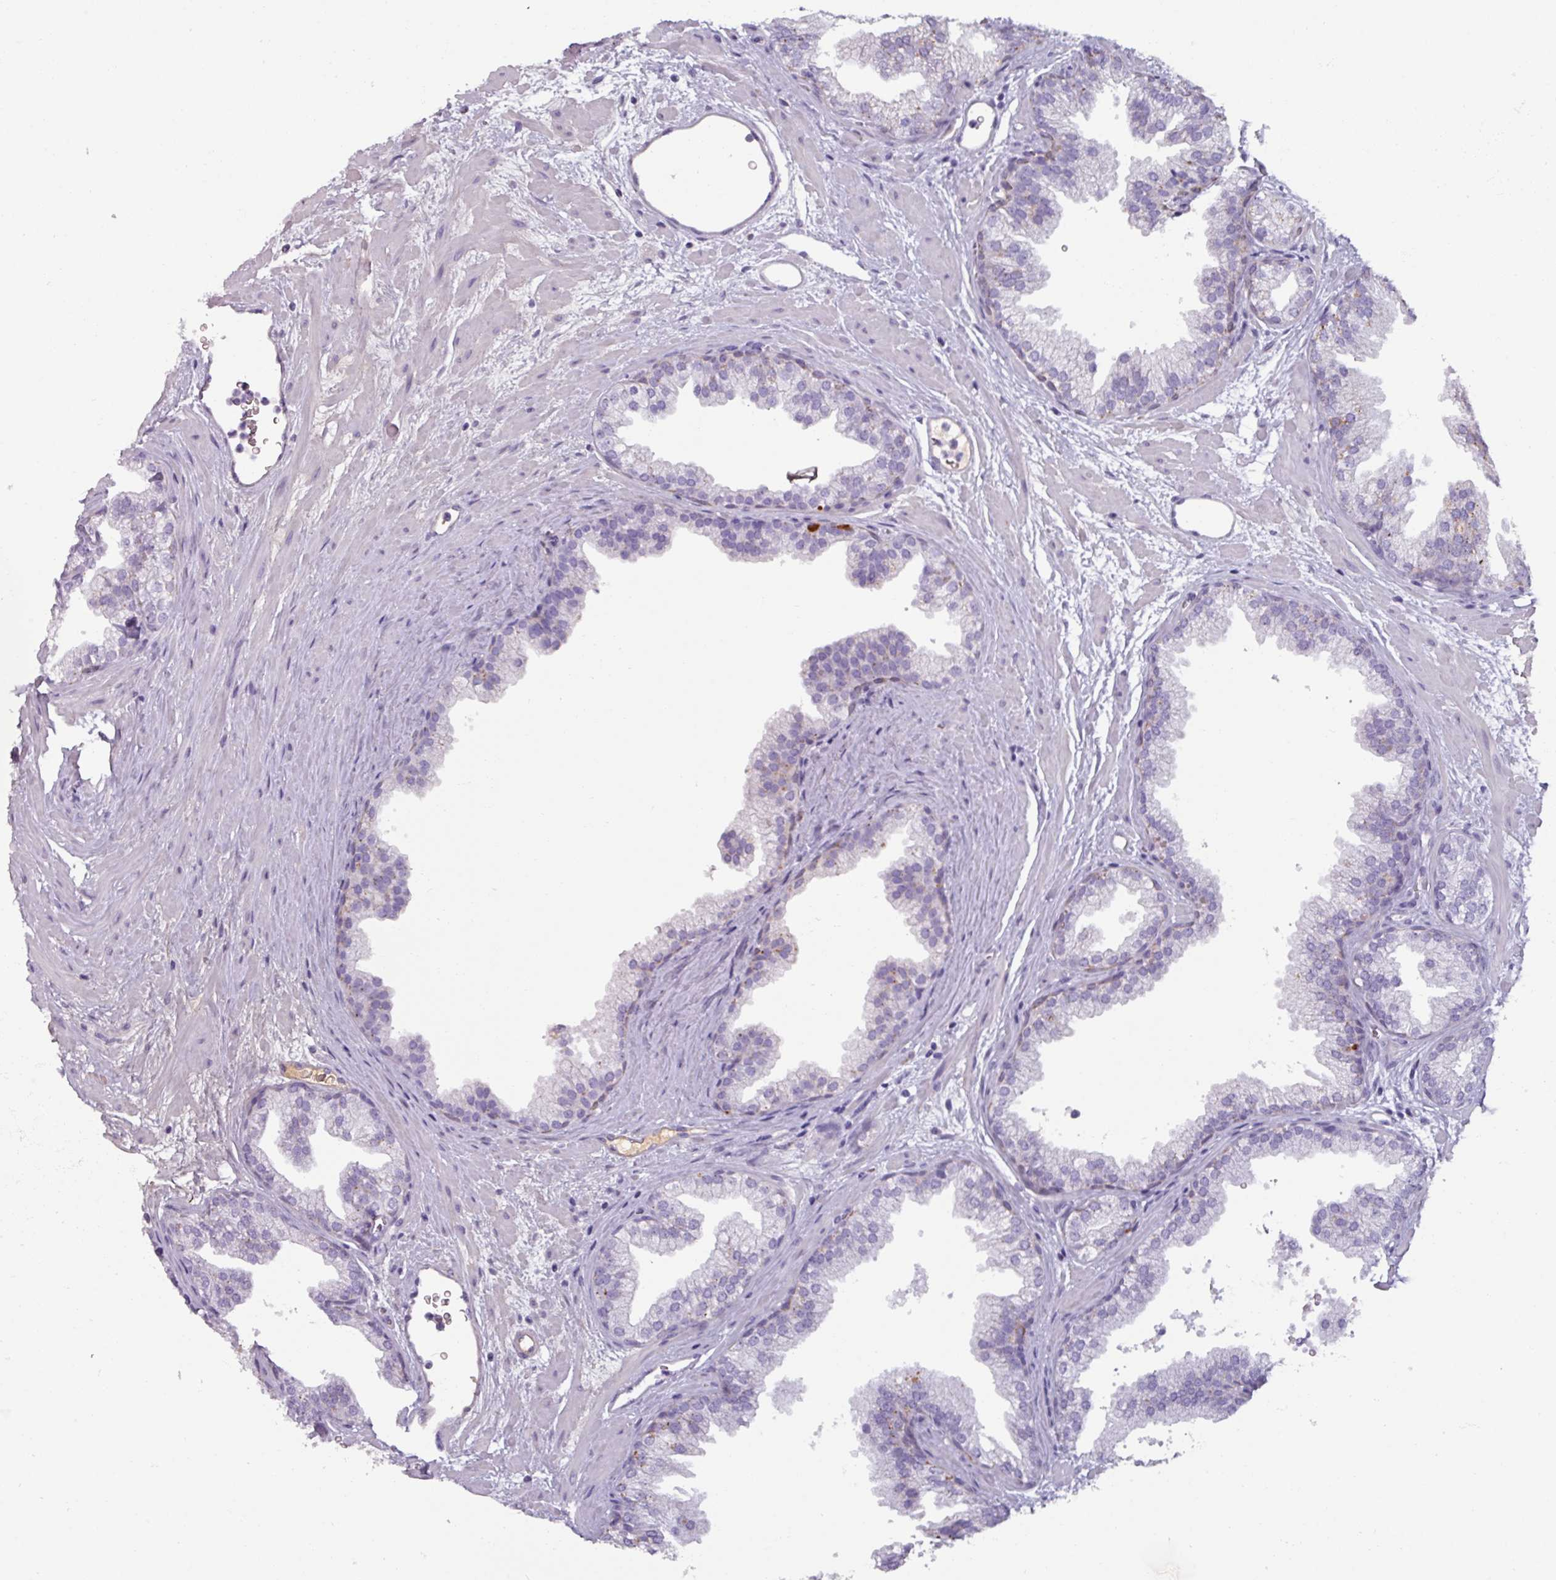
{"staining": {"intensity": "negative", "quantity": "none", "location": "none"}, "tissue": "prostate", "cell_type": "Glandular cells", "image_type": "normal", "snomed": [{"axis": "morphology", "description": "Normal tissue, NOS"}, {"axis": "topography", "description": "Prostate"}], "caption": "The immunohistochemistry (IHC) histopathology image has no significant positivity in glandular cells of prostate.", "gene": "SPESP1", "patient": {"sex": "male", "age": 37}}